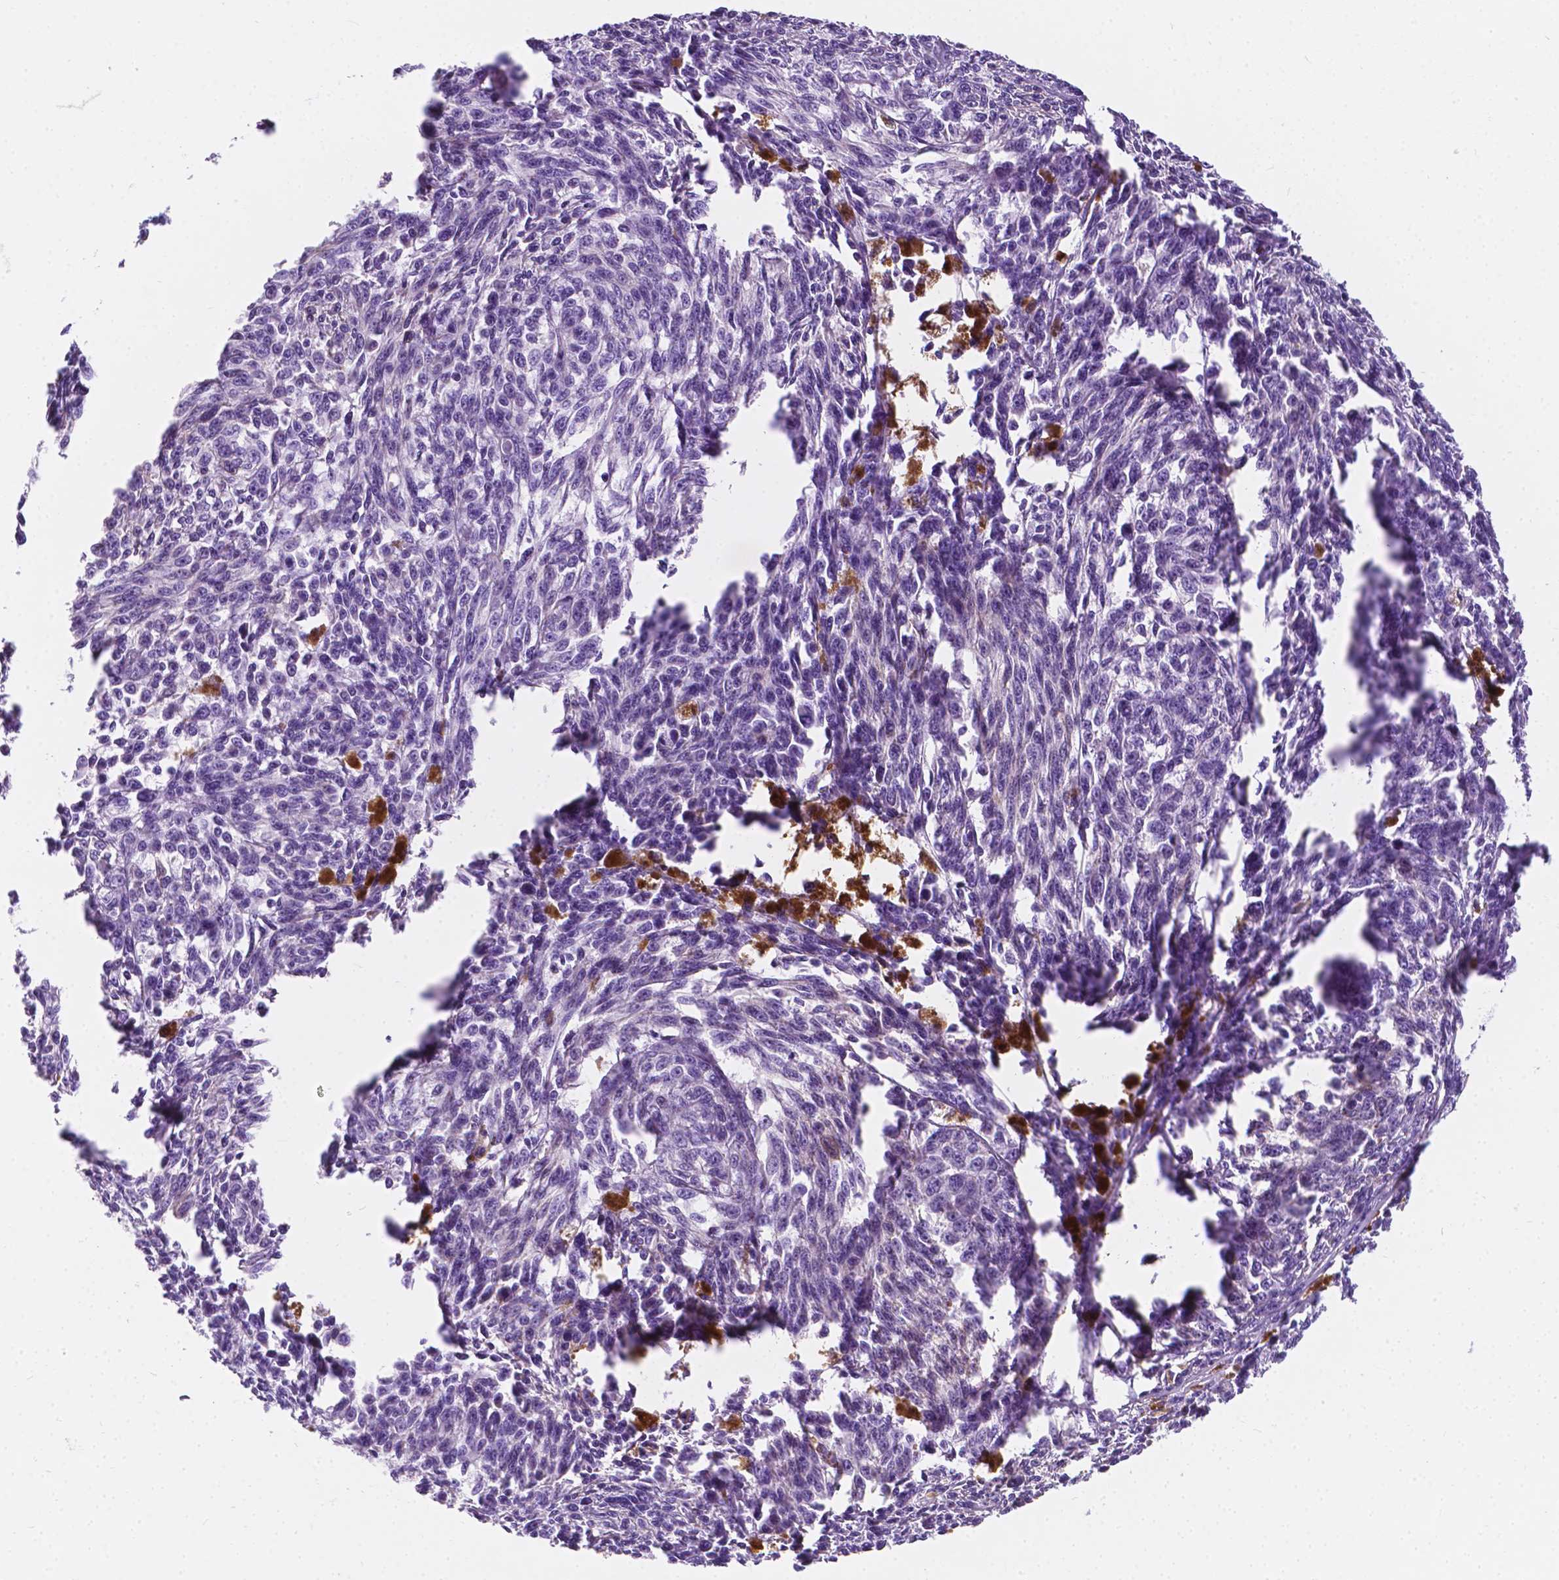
{"staining": {"intensity": "negative", "quantity": "none", "location": "none"}, "tissue": "melanoma", "cell_type": "Tumor cells", "image_type": "cancer", "snomed": [{"axis": "morphology", "description": "Malignant melanoma, NOS"}, {"axis": "topography", "description": "Skin"}], "caption": "High power microscopy histopathology image of an immunohistochemistry (IHC) photomicrograph of melanoma, revealing no significant positivity in tumor cells.", "gene": "GNAO1", "patient": {"sex": "female", "age": 34}}